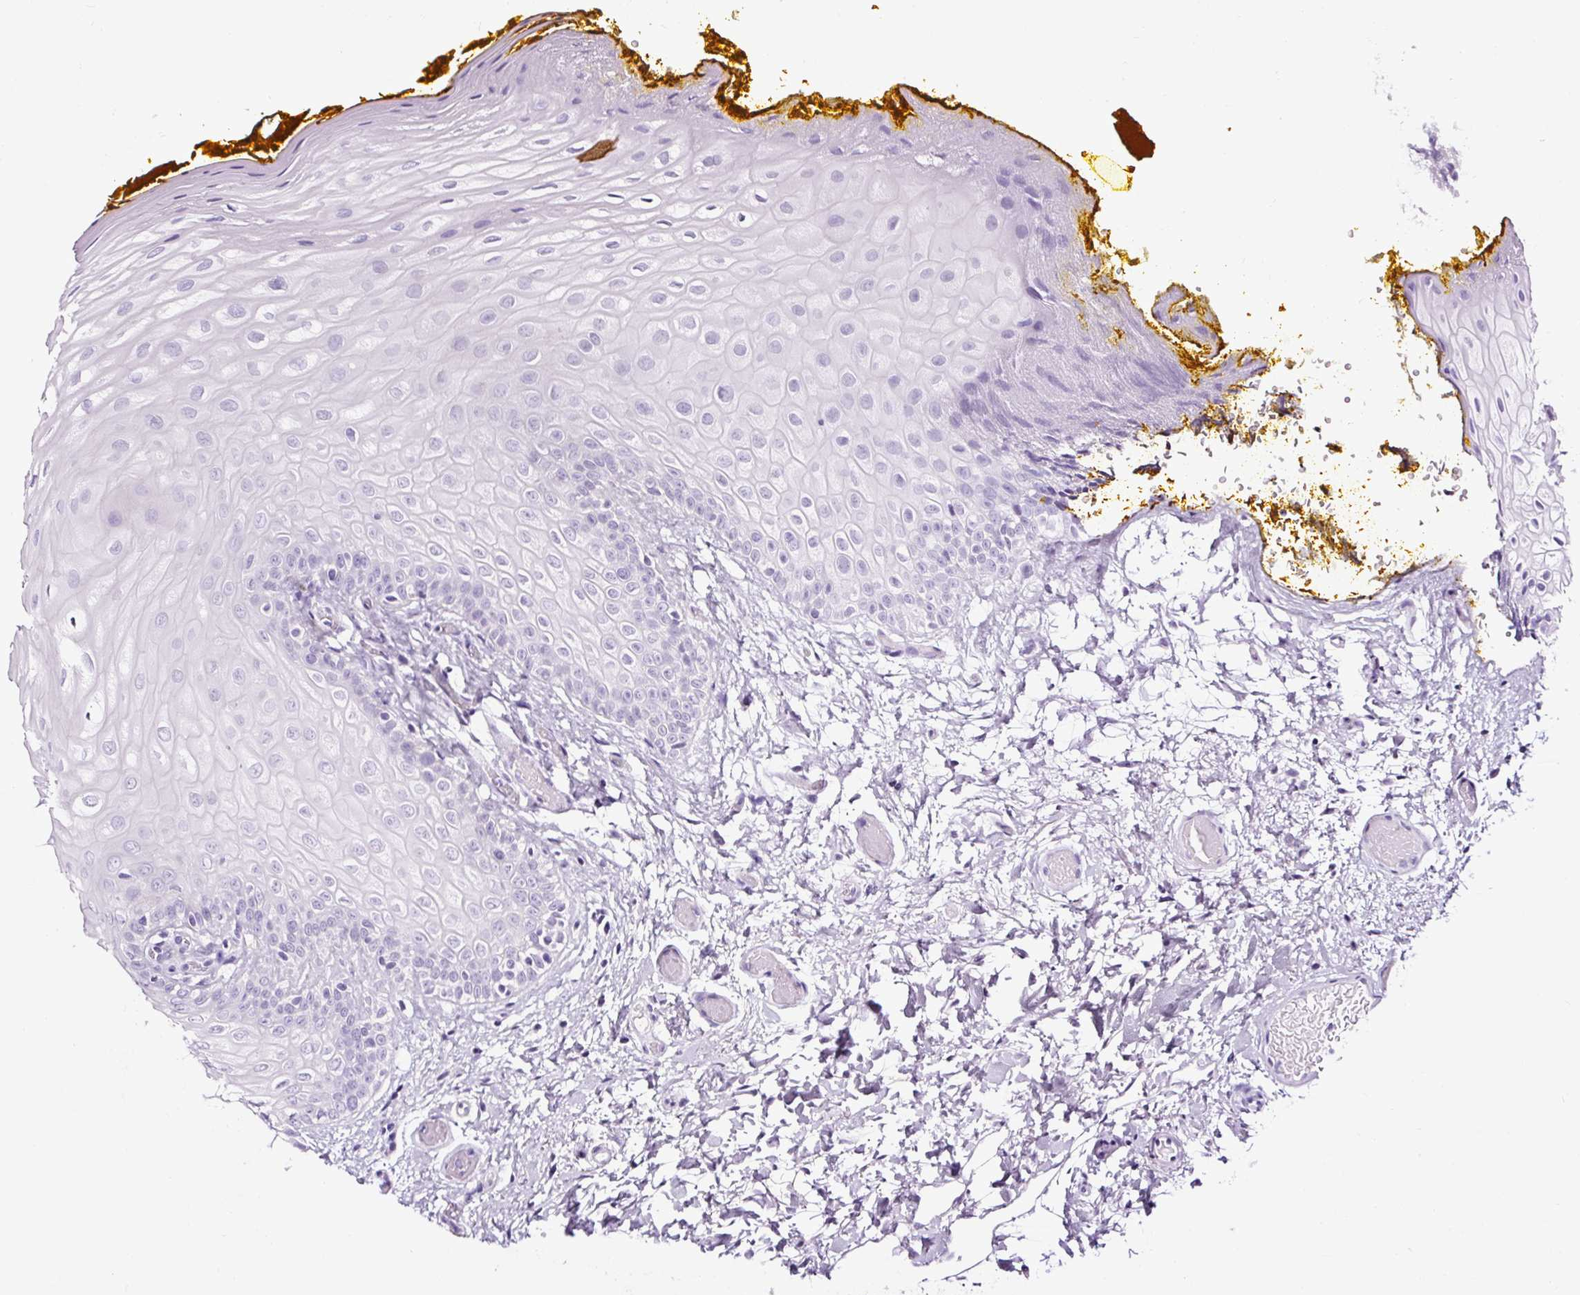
{"staining": {"intensity": "negative", "quantity": "none", "location": "none"}, "tissue": "oral mucosa", "cell_type": "Squamous epithelial cells", "image_type": "normal", "snomed": [{"axis": "morphology", "description": "Normal tissue, NOS"}, {"axis": "topography", "description": "Oral tissue"}, {"axis": "topography", "description": "Tounge, NOS"}], "caption": "Squamous epithelial cells are negative for brown protein staining in unremarkable oral mucosa. (DAB (3,3'-diaminobenzidine) immunohistochemistry visualized using brightfield microscopy, high magnification).", "gene": "NPHS2", "patient": {"sex": "female", "age": 60}}